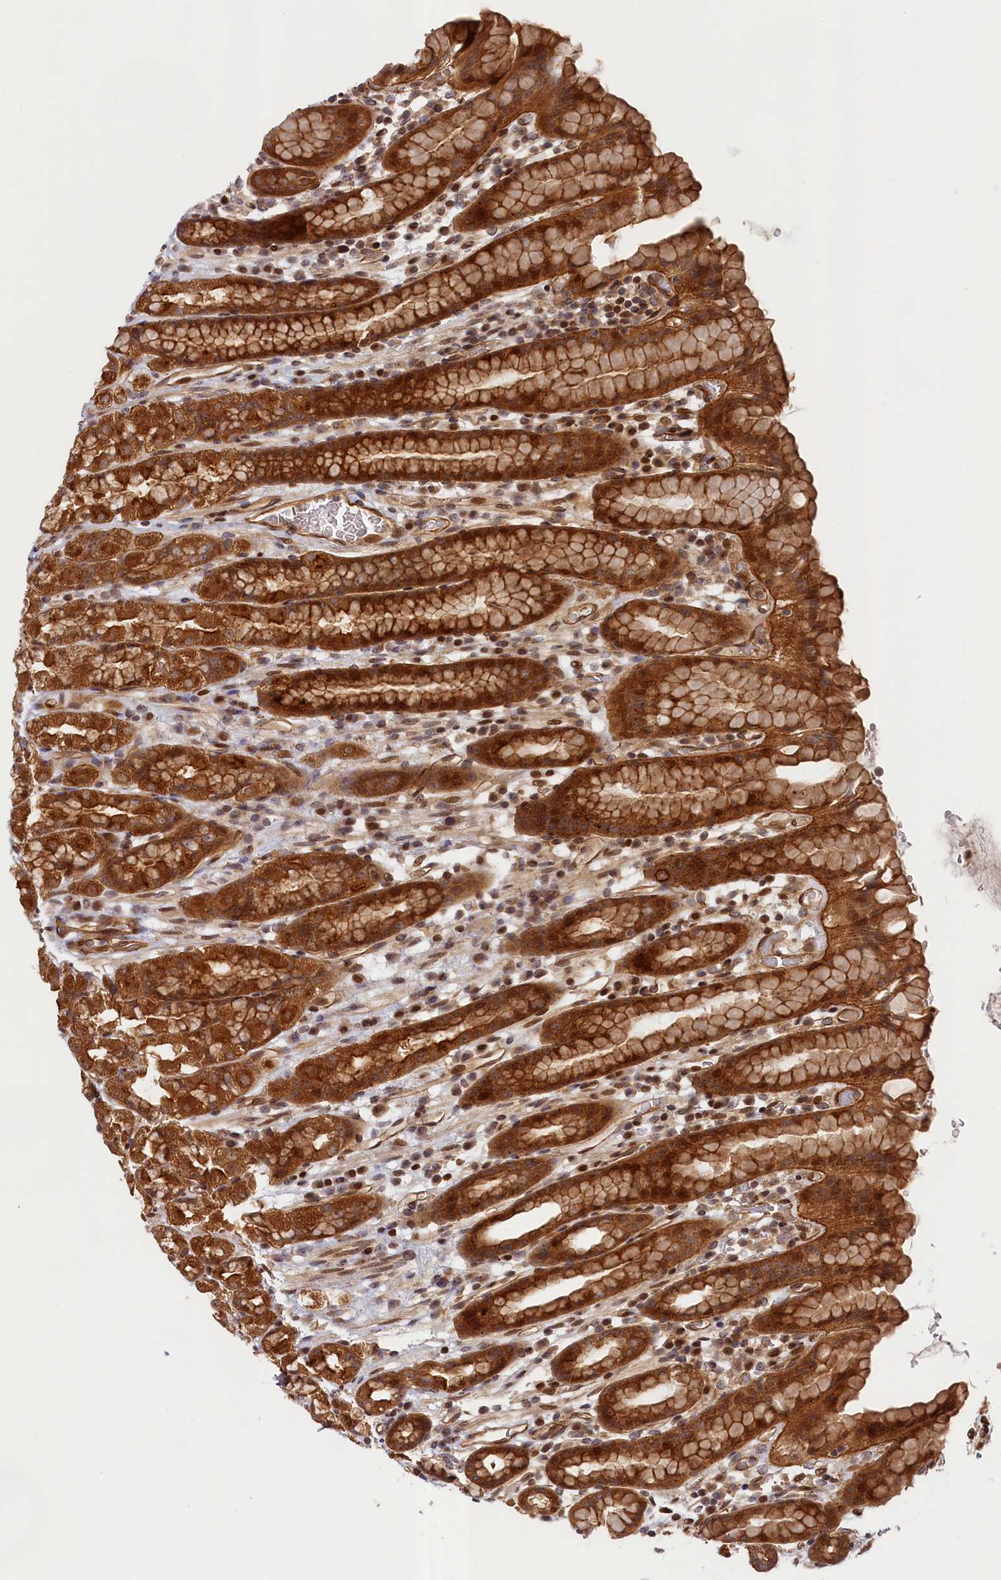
{"staining": {"intensity": "strong", "quantity": "25%-75%", "location": "cytoplasmic/membranous,nuclear"}, "tissue": "stomach", "cell_type": "Glandular cells", "image_type": "normal", "snomed": [{"axis": "morphology", "description": "Normal tissue, NOS"}, {"axis": "topography", "description": "Stomach, upper"}, {"axis": "topography", "description": "Stomach, lower"}, {"axis": "topography", "description": "Small intestine"}], "caption": "Stomach stained with immunohistochemistry exhibits strong cytoplasmic/membranous,nuclear positivity in about 25%-75% of glandular cells.", "gene": "CEP44", "patient": {"sex": "male", "age": 68}}